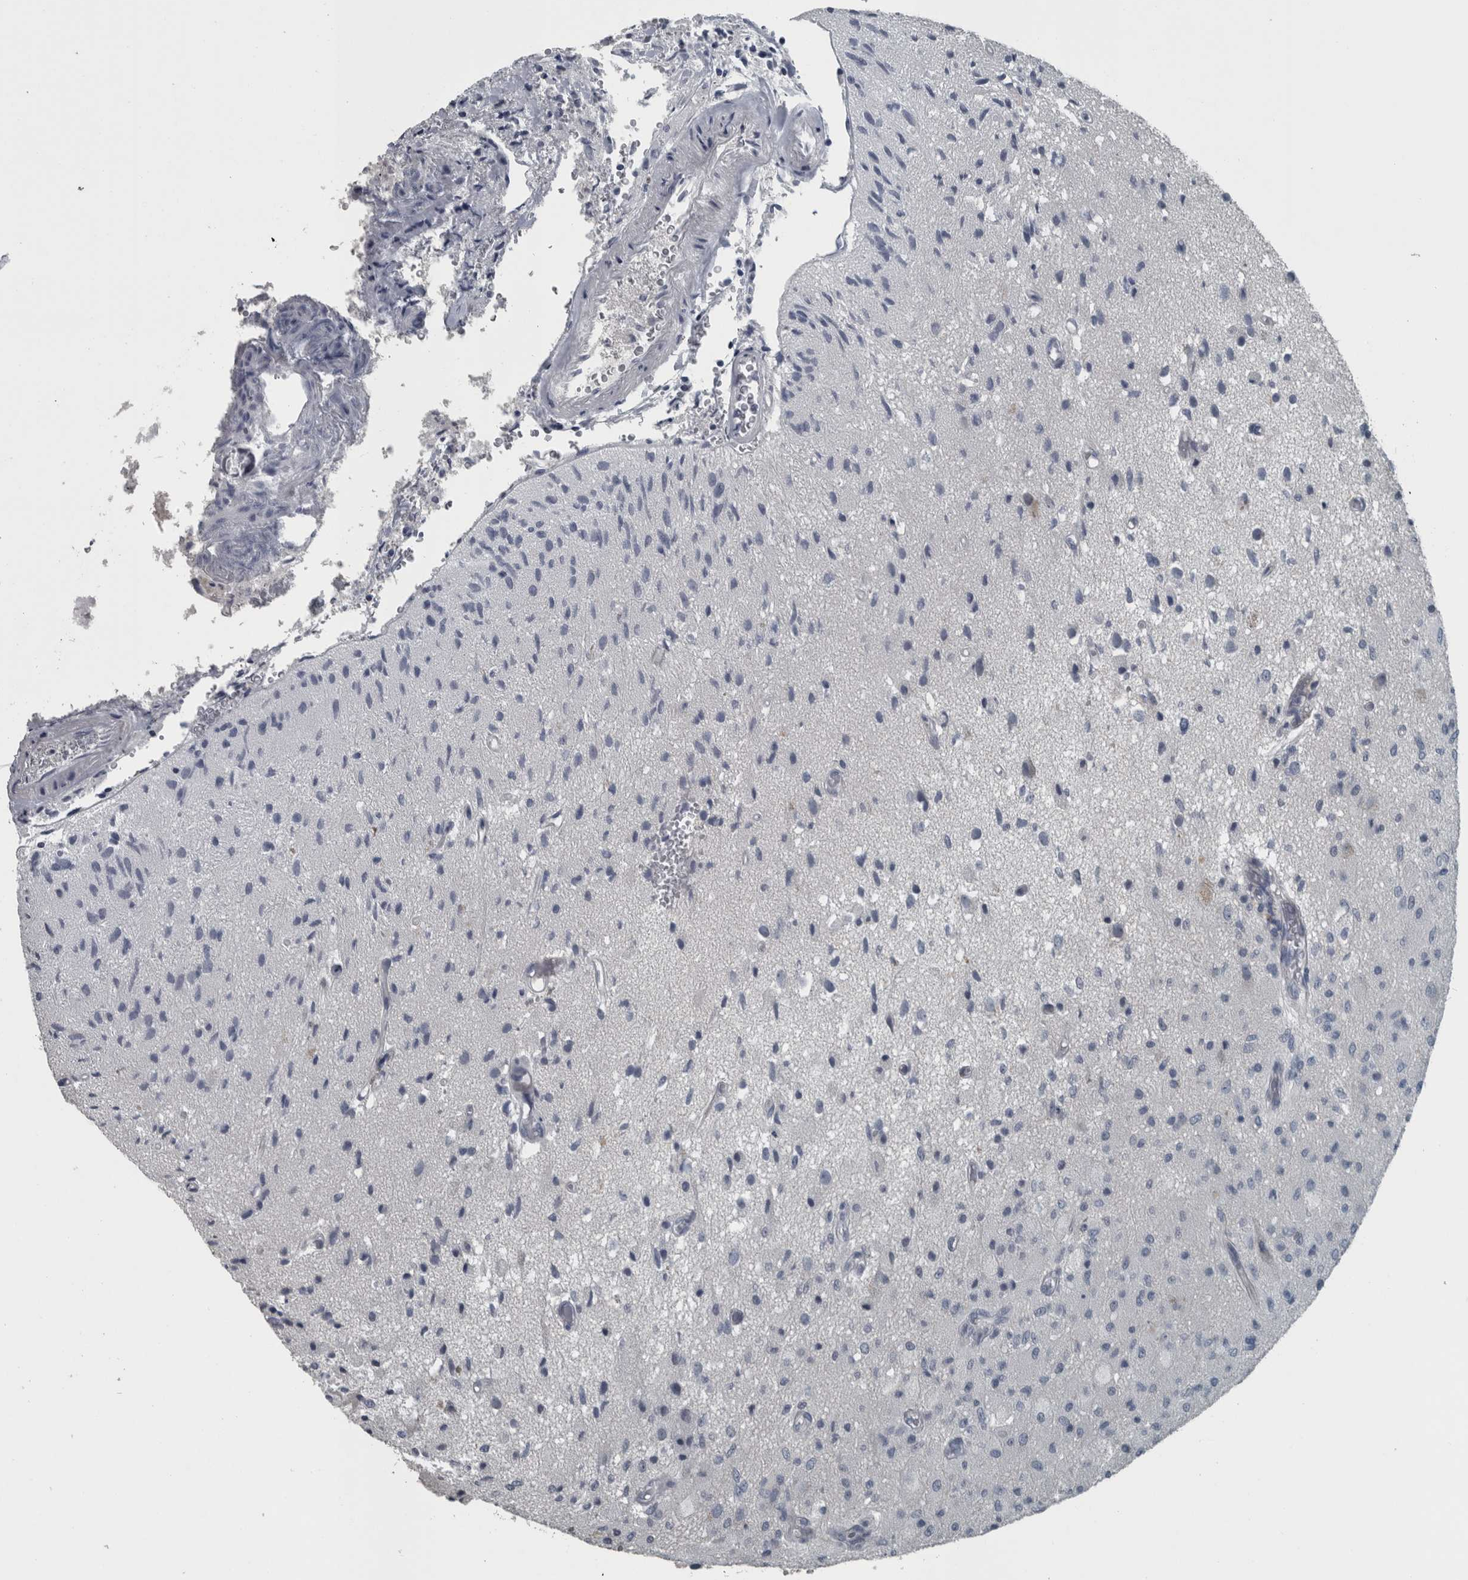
{"staining": {"intensity": "negative", "quantity": "none", "location": "none"}, "tissue": "glioma", "cell_type": "Tumor cells", "image_type": "cancer", "snomed": [{"axis": "morphology", "description": "Normal tissue, NOS"}, {"axis": "morphology", "description": "Glioma, malignant, High grade"}, {"axis": "topography", "description": "Cerebral cortex"}], "caption": "Immunohistochemistry (IHC) photomicrograph of neoplastic tissue: glioma stained with DAB (3,3'-diaminobenzidine) shows no significant protein staining in tumor cells.", "gene": "KRT20", "patient": {"sex": "male", "age": 77}}